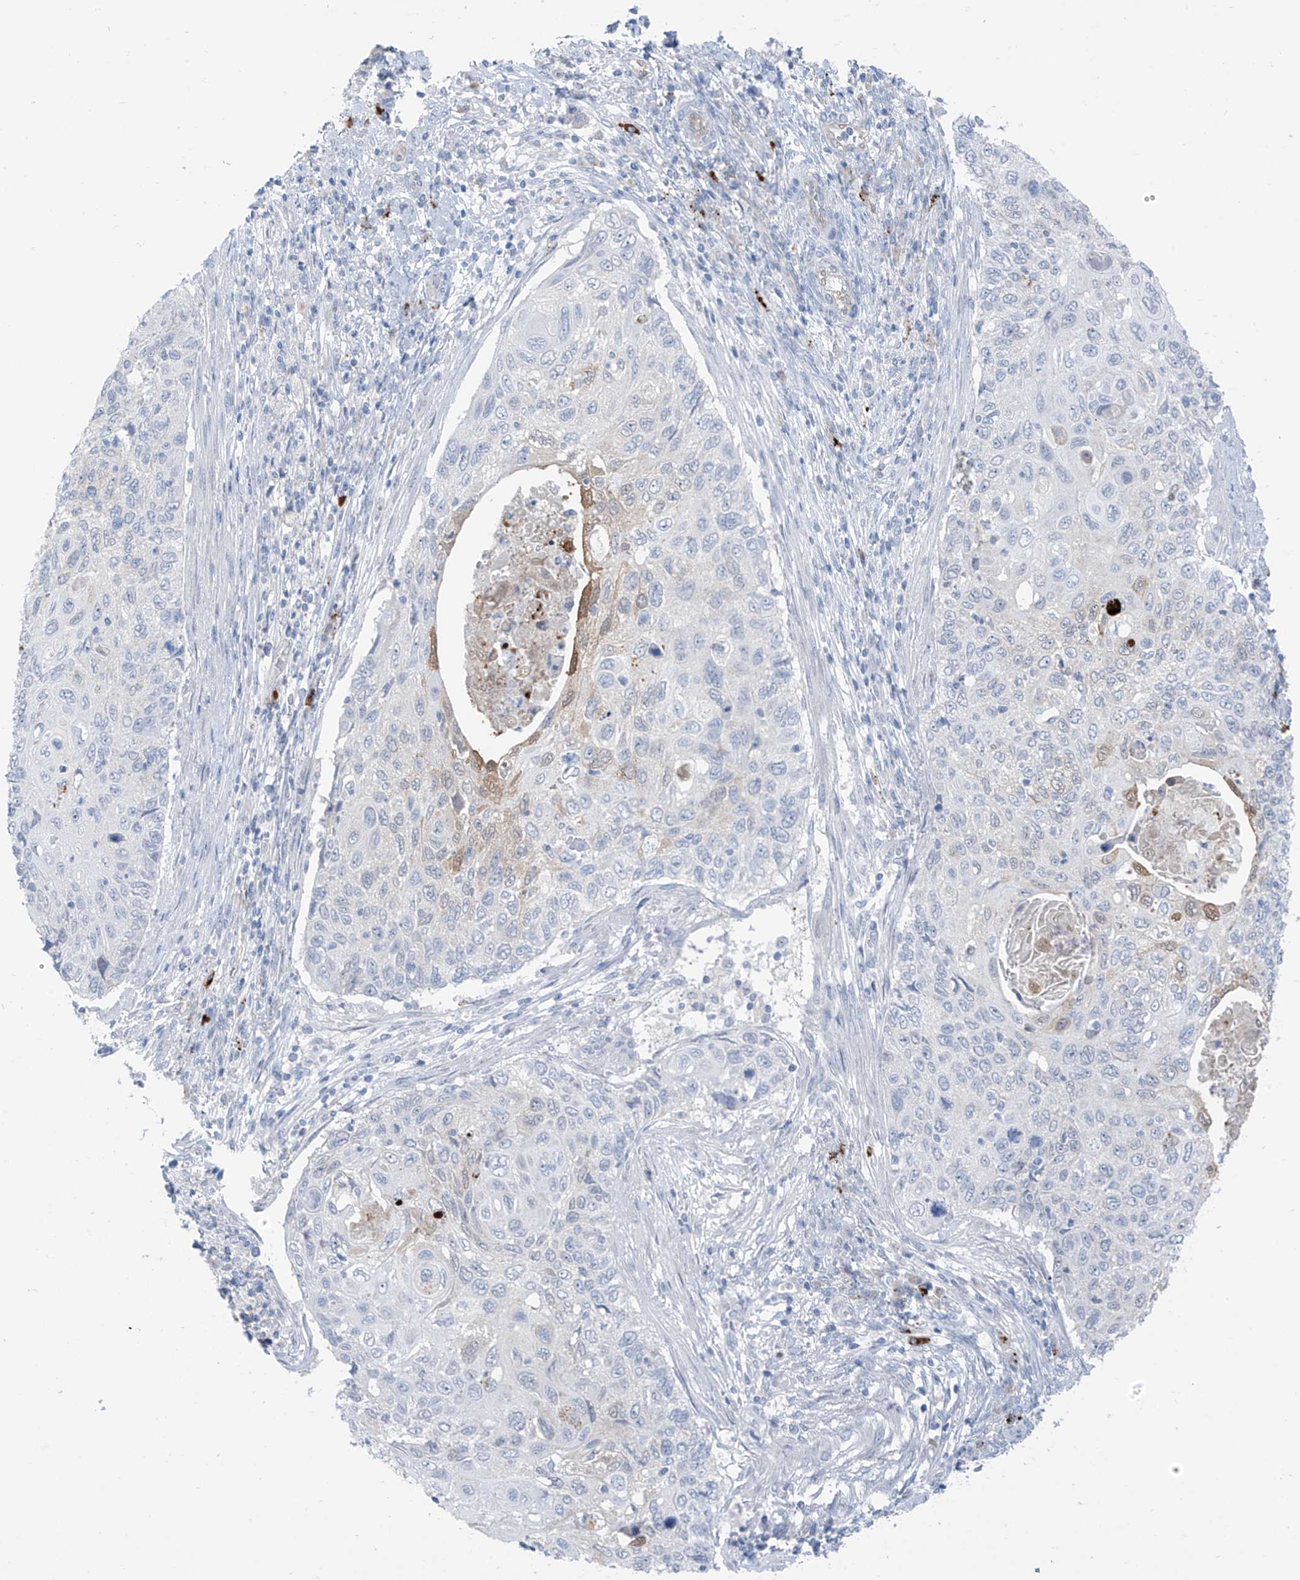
{"staining": {"intensity": "weak", "quantity": "<25%", "location": "cytoplasmic/membranous"}, "tissue": "cervical cancer", "cell_type": "Tumor cells", "image_type": "cancer", "snomed": [{"axis": "morphology", "description": "Squamous cell carcinoma, NOS"}, {"axis": "topography", "description": "Cervix"}], "caption": "IHC of human cervical squamous cell carcinoma displays no expression in tumor cells.", "gene": "ZNF793", "patient": {"sex": "female", "age": 70}}